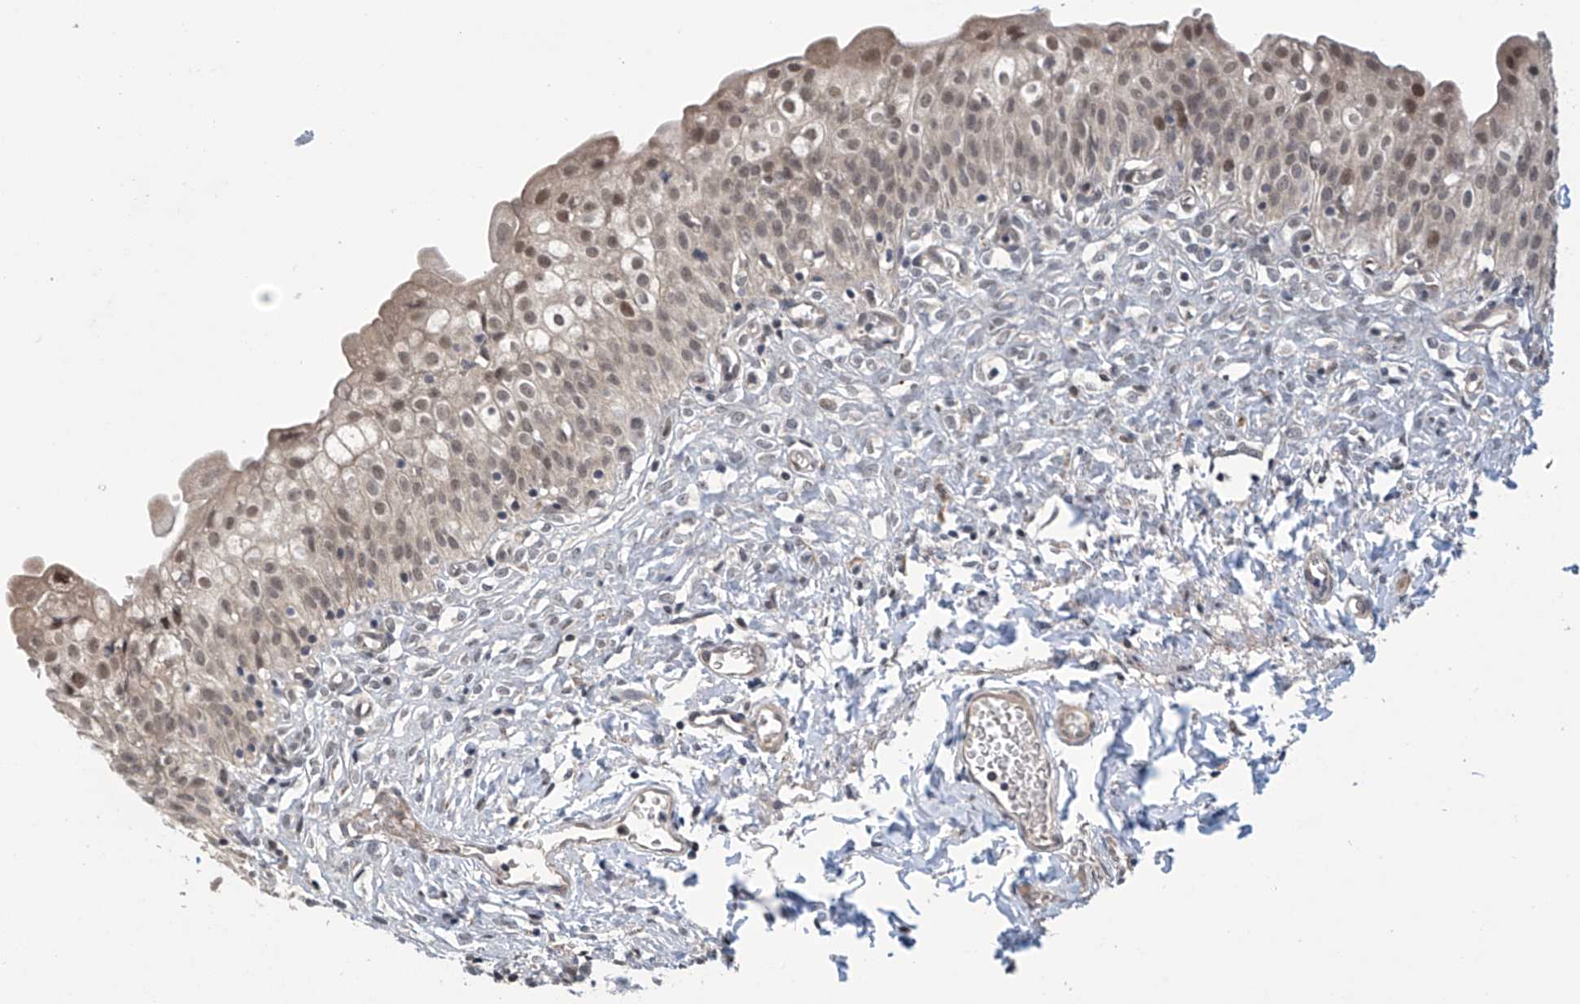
{"staining": {"intensity": "moderate", "quantity": ">75%", "location": "nuclear"}, "tissue": "urinary bladder", "cell_type": "Urothelial cells", "image_type": "normal", "snomed": [{"axis": "morphology", "description": "Normal tissue, NOS"}, {"axis": "topography", "description": "Urinary bladder"}], "caption": "This image demonstrates normal urinary bladder stained with IHC to label a protein in brown. The nuclear of urothelial cells show moderate positivity for the protein. Nuclei are counter-stained blue.", "gene": "ABHD13", "patient": {"sex": "male", "age": 55}}